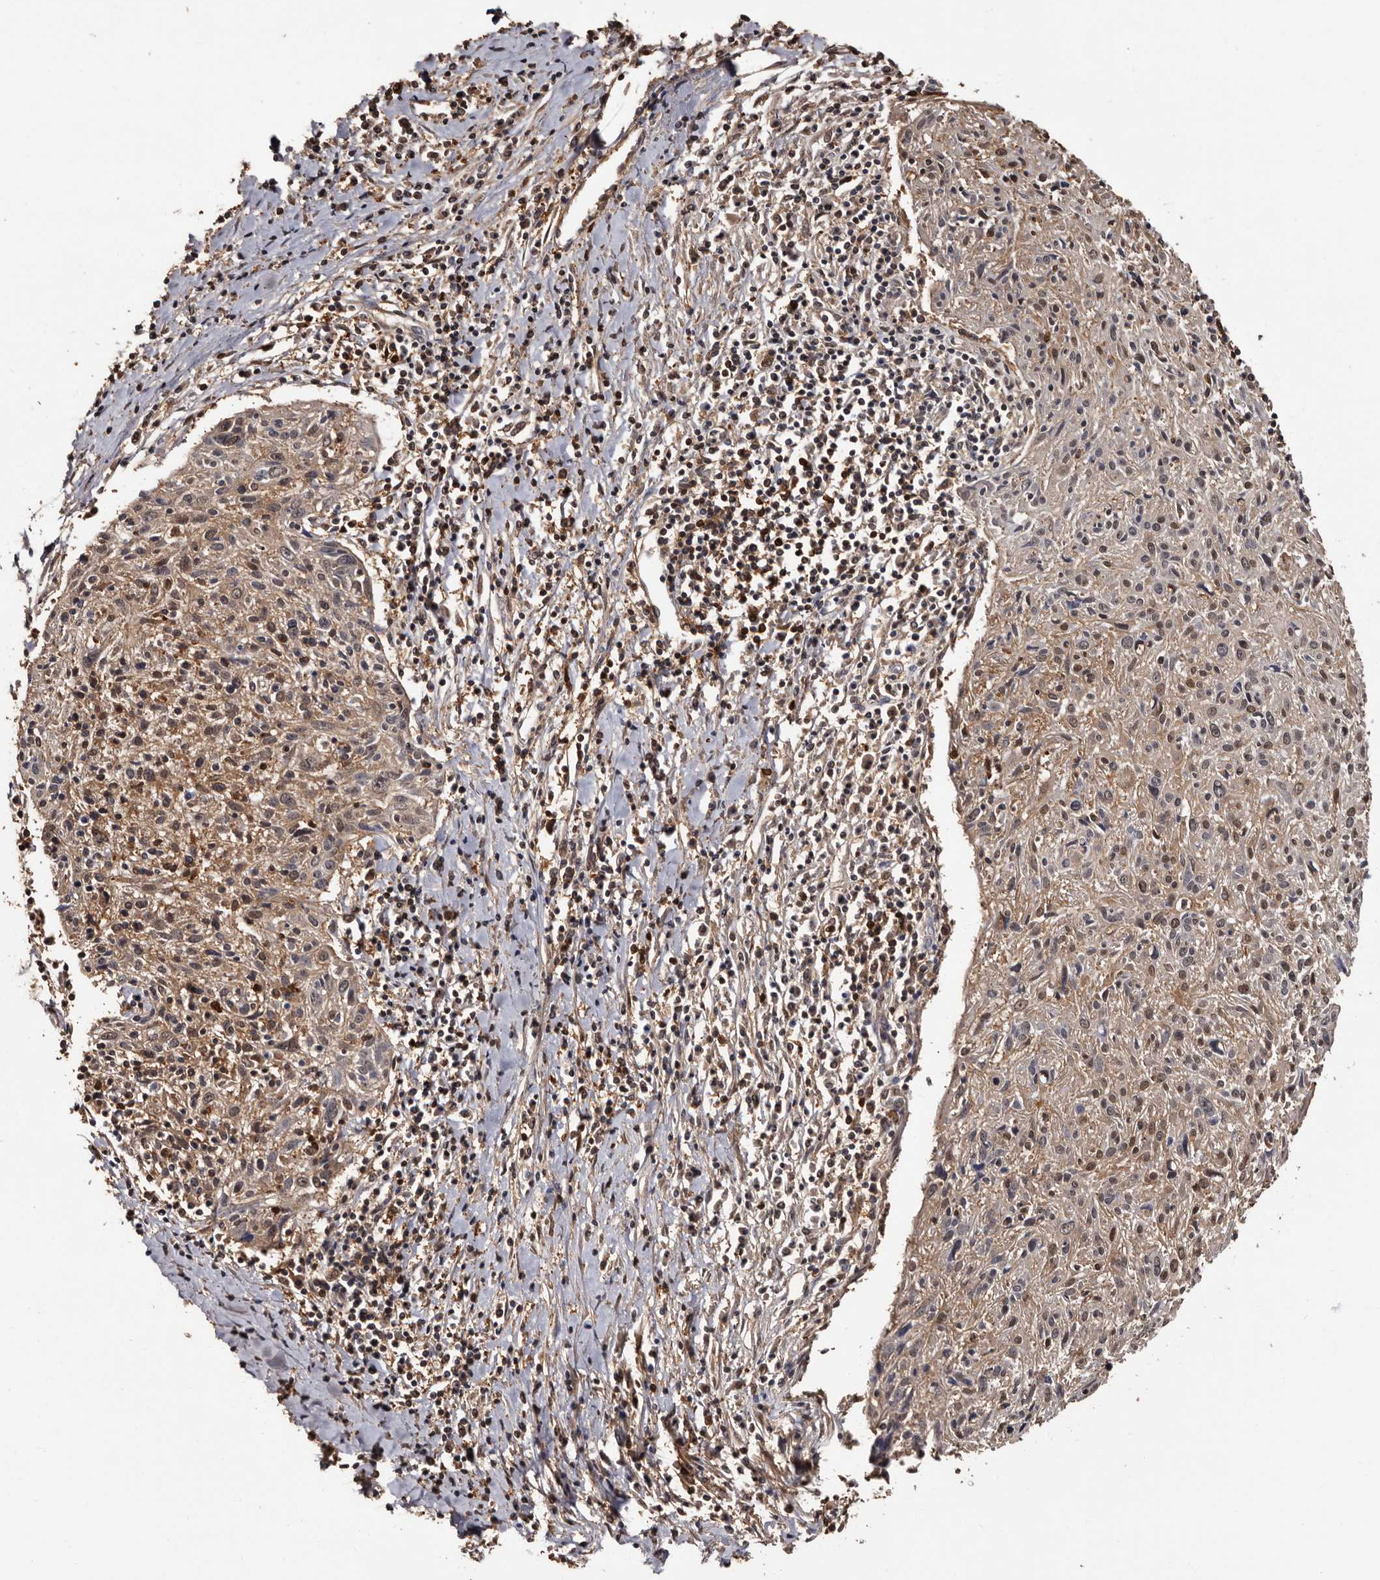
{"staining": {"intensity": "moderate", "quantity": ">75%", "location": "cytoplasmic/membranous,nuclear"}, "tissue": "cervical cancer", "cell_type": "Tumor cells", "image_type": "cancer", "snomed": [{"axis": "morphology", "description": "Squamous cell carcinoma, NOS"}, {"axis": "topography", "description": "Cervix"}], "caption": "A photomicrograph of human cervical squamous cell carcinoma stained for a protein demonstrates moderate cytoplasmic/membranous and nuclear brown staining in tumor cells.", "gene": "DNPH1", "patient": {"sex": "female", "age": 51}}